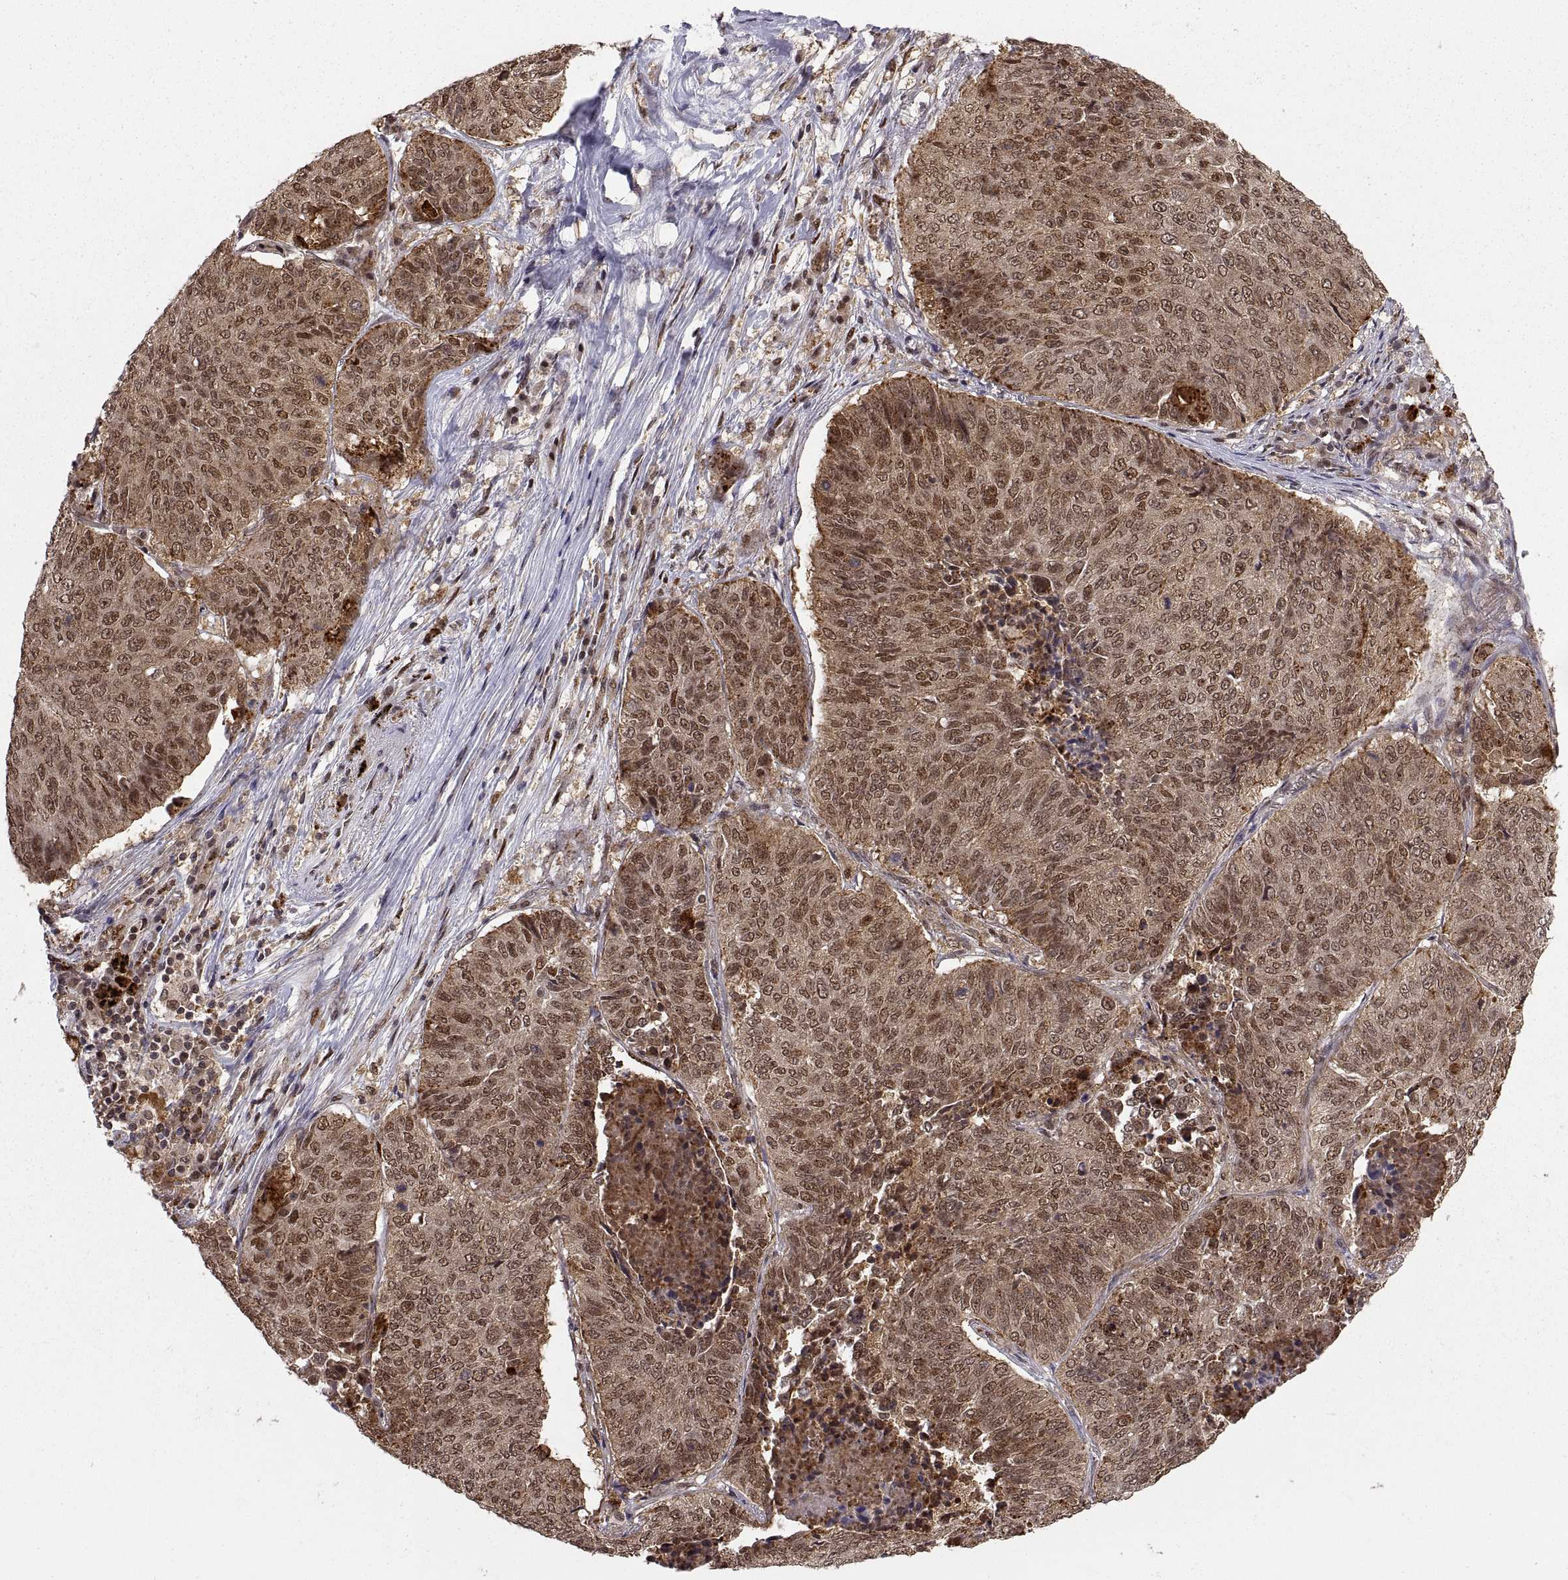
{"staining": {"intensity": "moderate", "quantity": ">75%", "location": "cytoplasmic/membranous,nuclear"}, "tissue": "lung cancer", "cell_type": "Tumor cells", "image_type": "cancer", "snomed": [{"axis": "morphology", "description": "Normal tissue, NOS"}, {"axis": "morphology", "description": "Squamous cell carcinoma, NOS"}, {"axis": "topography", "description": "Bronchus"}, {"axis": "topography", "description": "Lung"}], "caption": "A medium amount of moderate cytoplasmic/membranous and nuclear positivity is seen in approximately >75% of tumor cells in lung cancer tissue.", "gene": "PSMC2", "patient": {"sex": "male", "age": 64}}